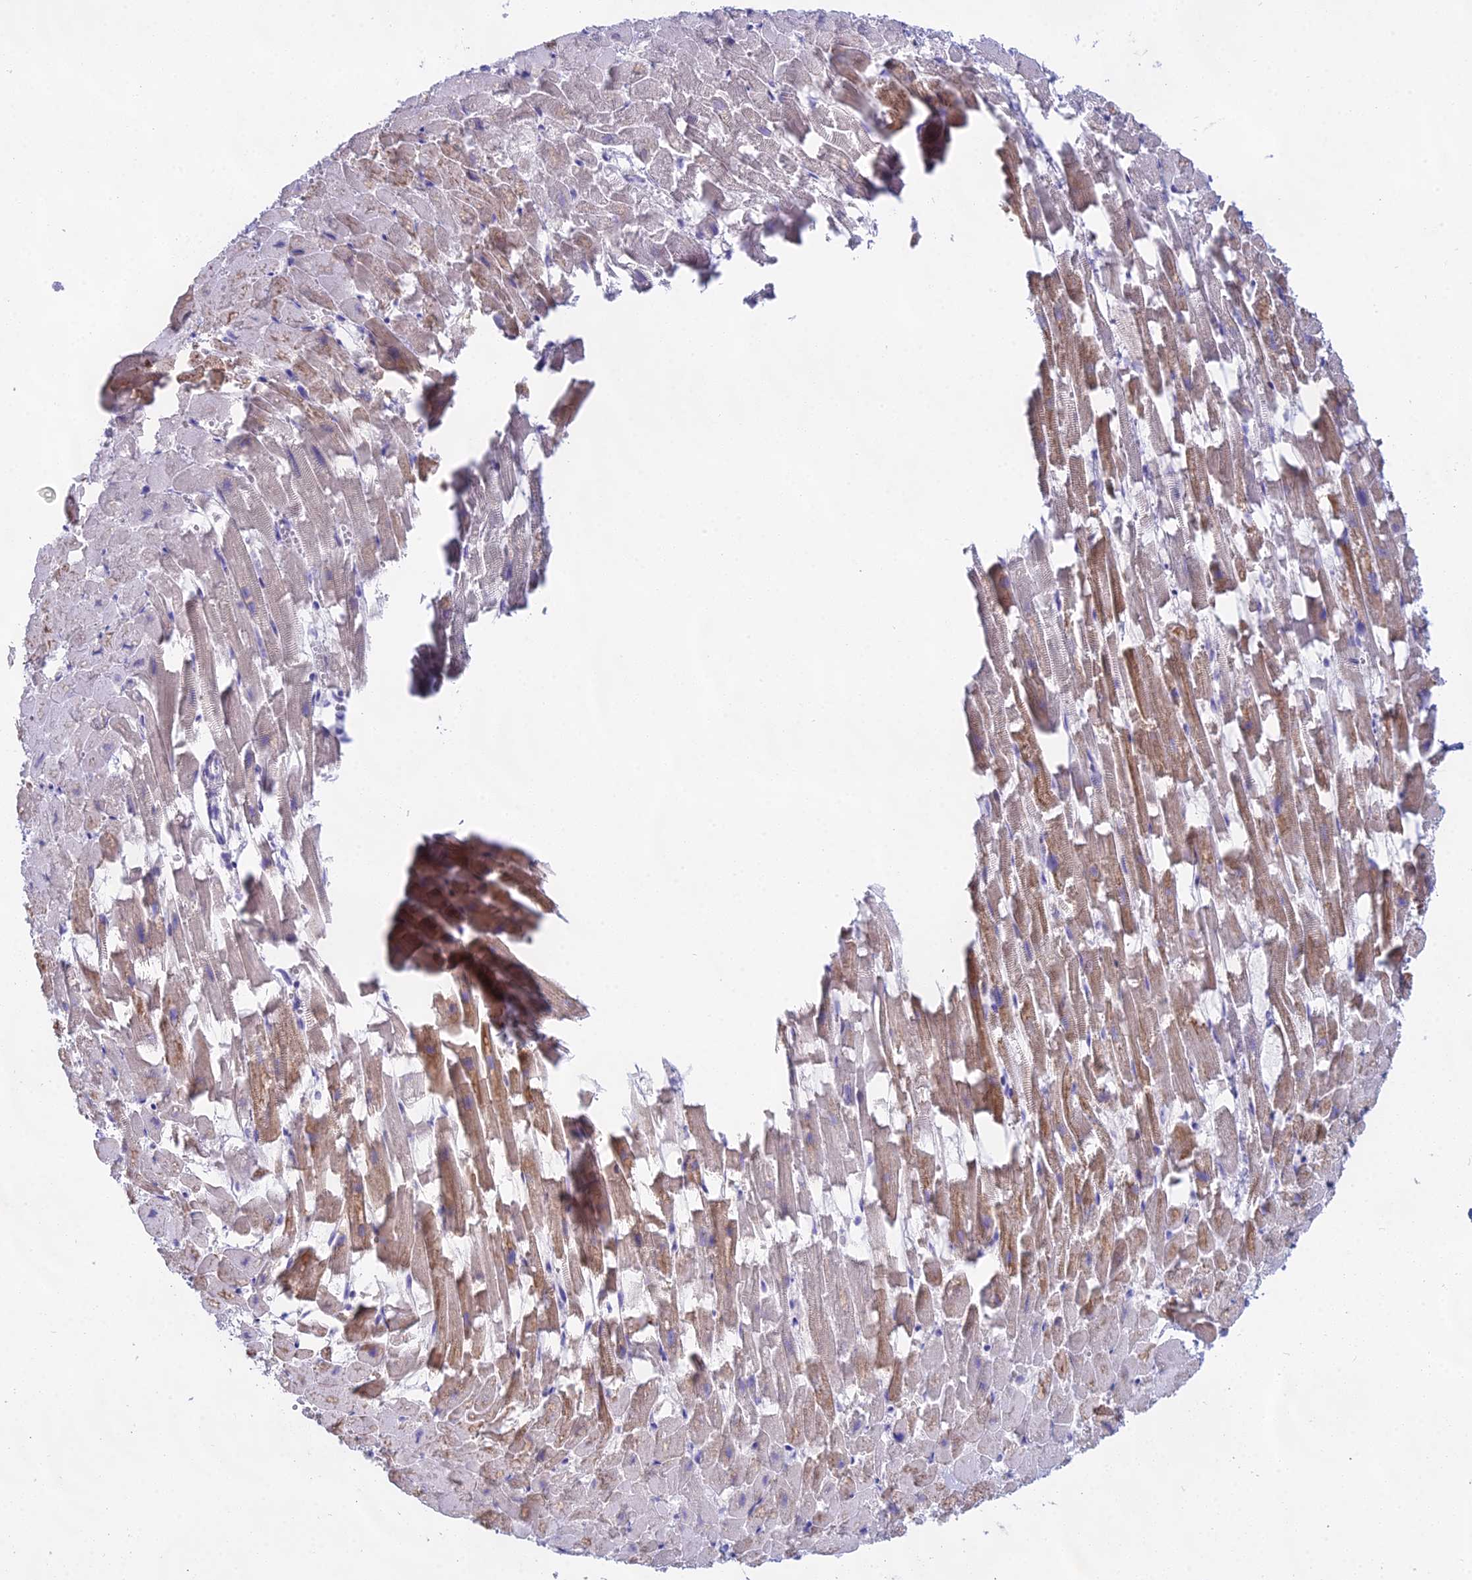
{"staining": {"intensity": "moderate", "quantity": "25%-75%", "location": "cytoplasmic/membranous"}, "tissue": "heart muscle", "cell_type": "Cardiomyocytes", "image_type": "normal", "snomed": [{"axis": "morphology", "description": "Normal tissue, NOS"}, {"axis": "topography", "description": "Heart"}], "caption": "Immunohistochemical staining of unremarkable heart muscle shows 25%-75% levels of moderate cytoplasmic/membranous protein staining in approximately 25%-75% of cardiomyocytes.", "gene": "CGB1", "patient": {"sex": "female", "age": 64}}